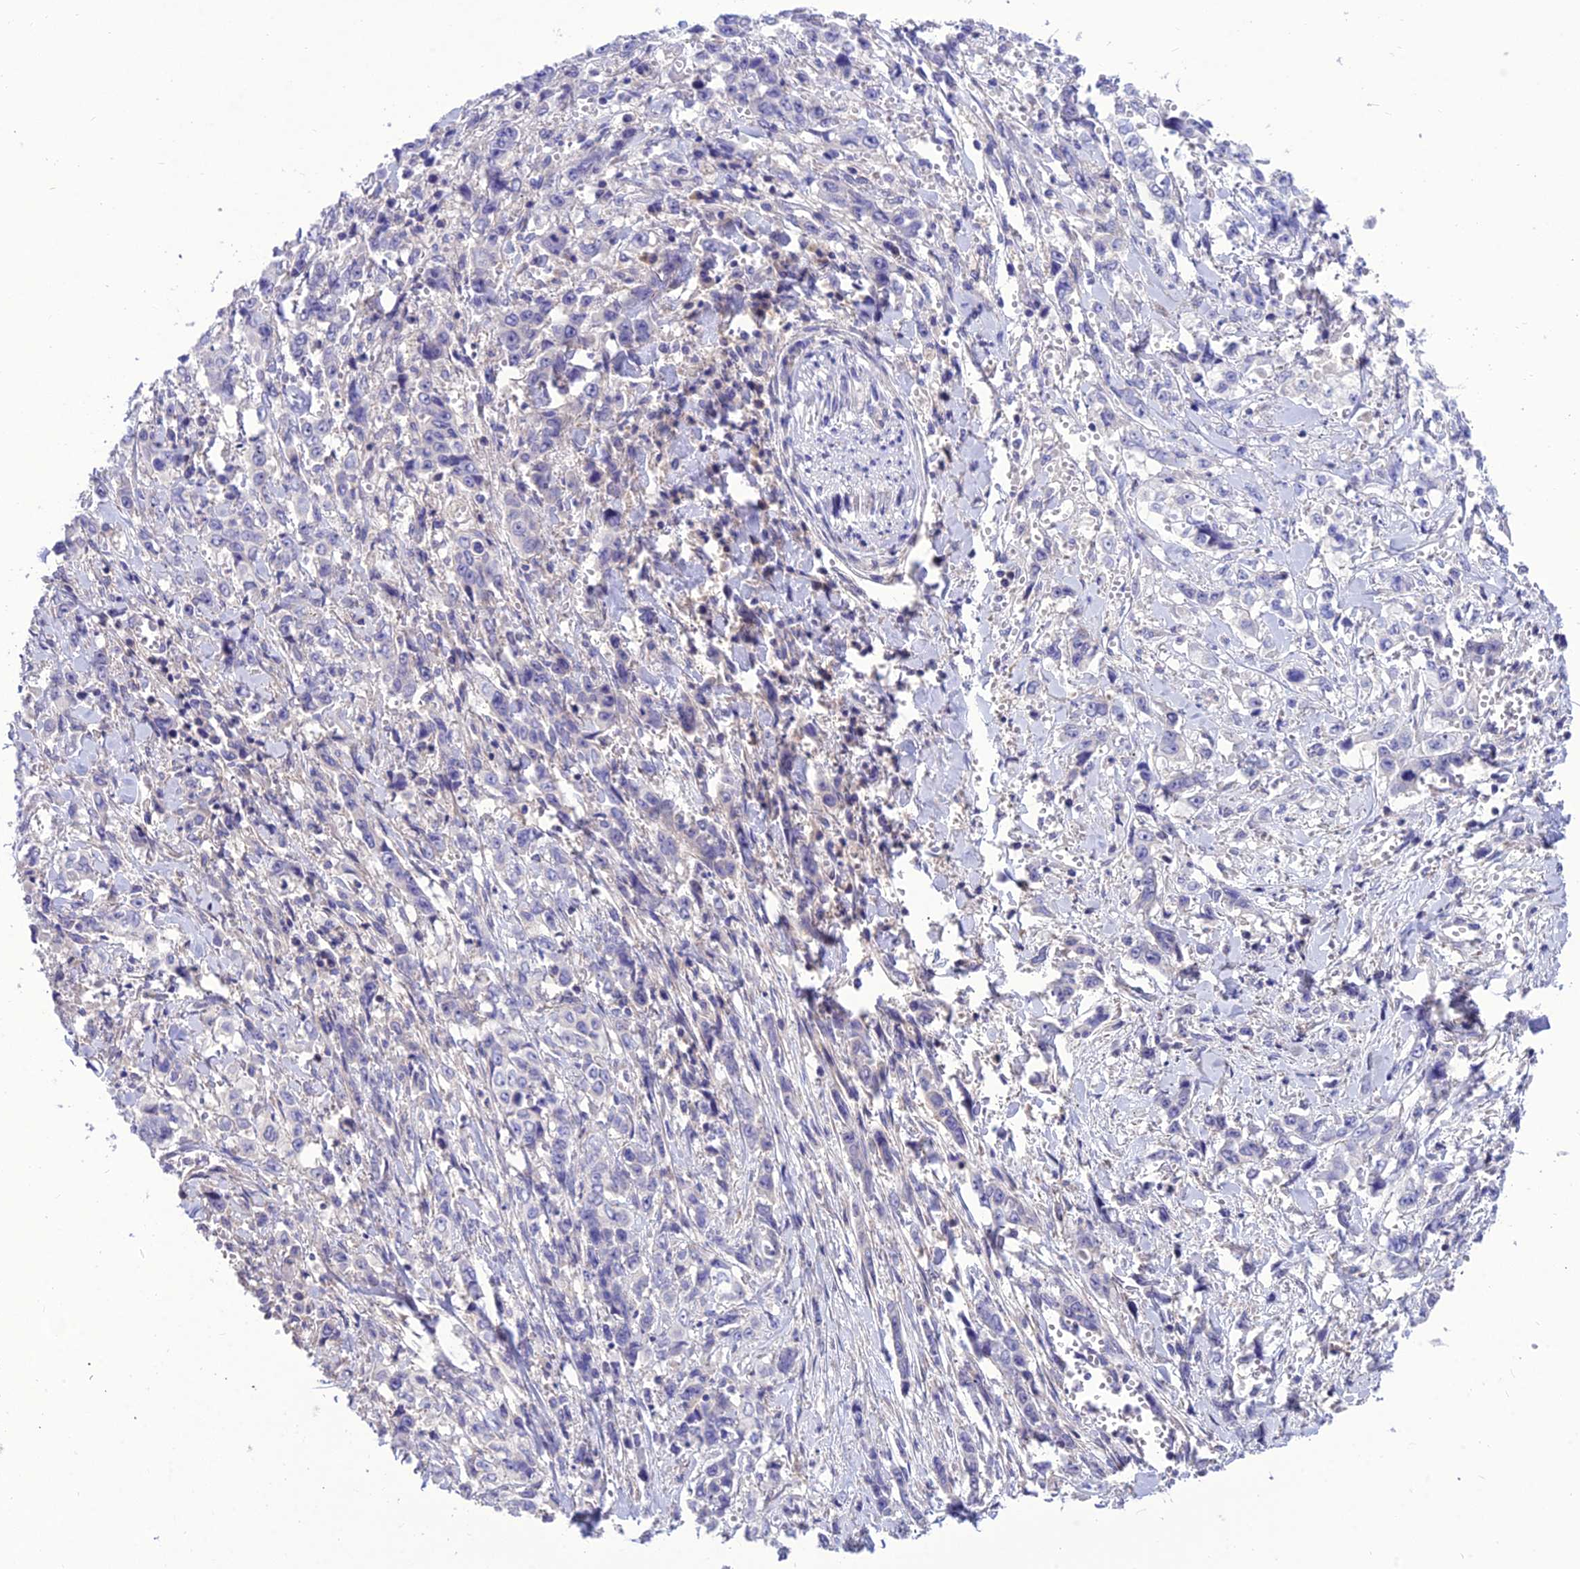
{"staining": {"intensity": "negative", "quantity": "none", "location": "none"}, "tissue": "stomach cancer", "cell_type": "Tumor cells", "image_type": "cancer", "snomed": [{"axis": "morphology", "description": "Adenocarcinoma, NOS"}, {"axis": "topography", "description": "Stomach, upper"}], "caption": "This photomicrograph is of stomach cancer stained with immunohistochemistry (IHC) to label a protein in brown with the nuclei are counter-stained blue. There is no expression in tumor cells.", "gene": "TEKT3", "patient": {"sex": "male", "age": 62}}